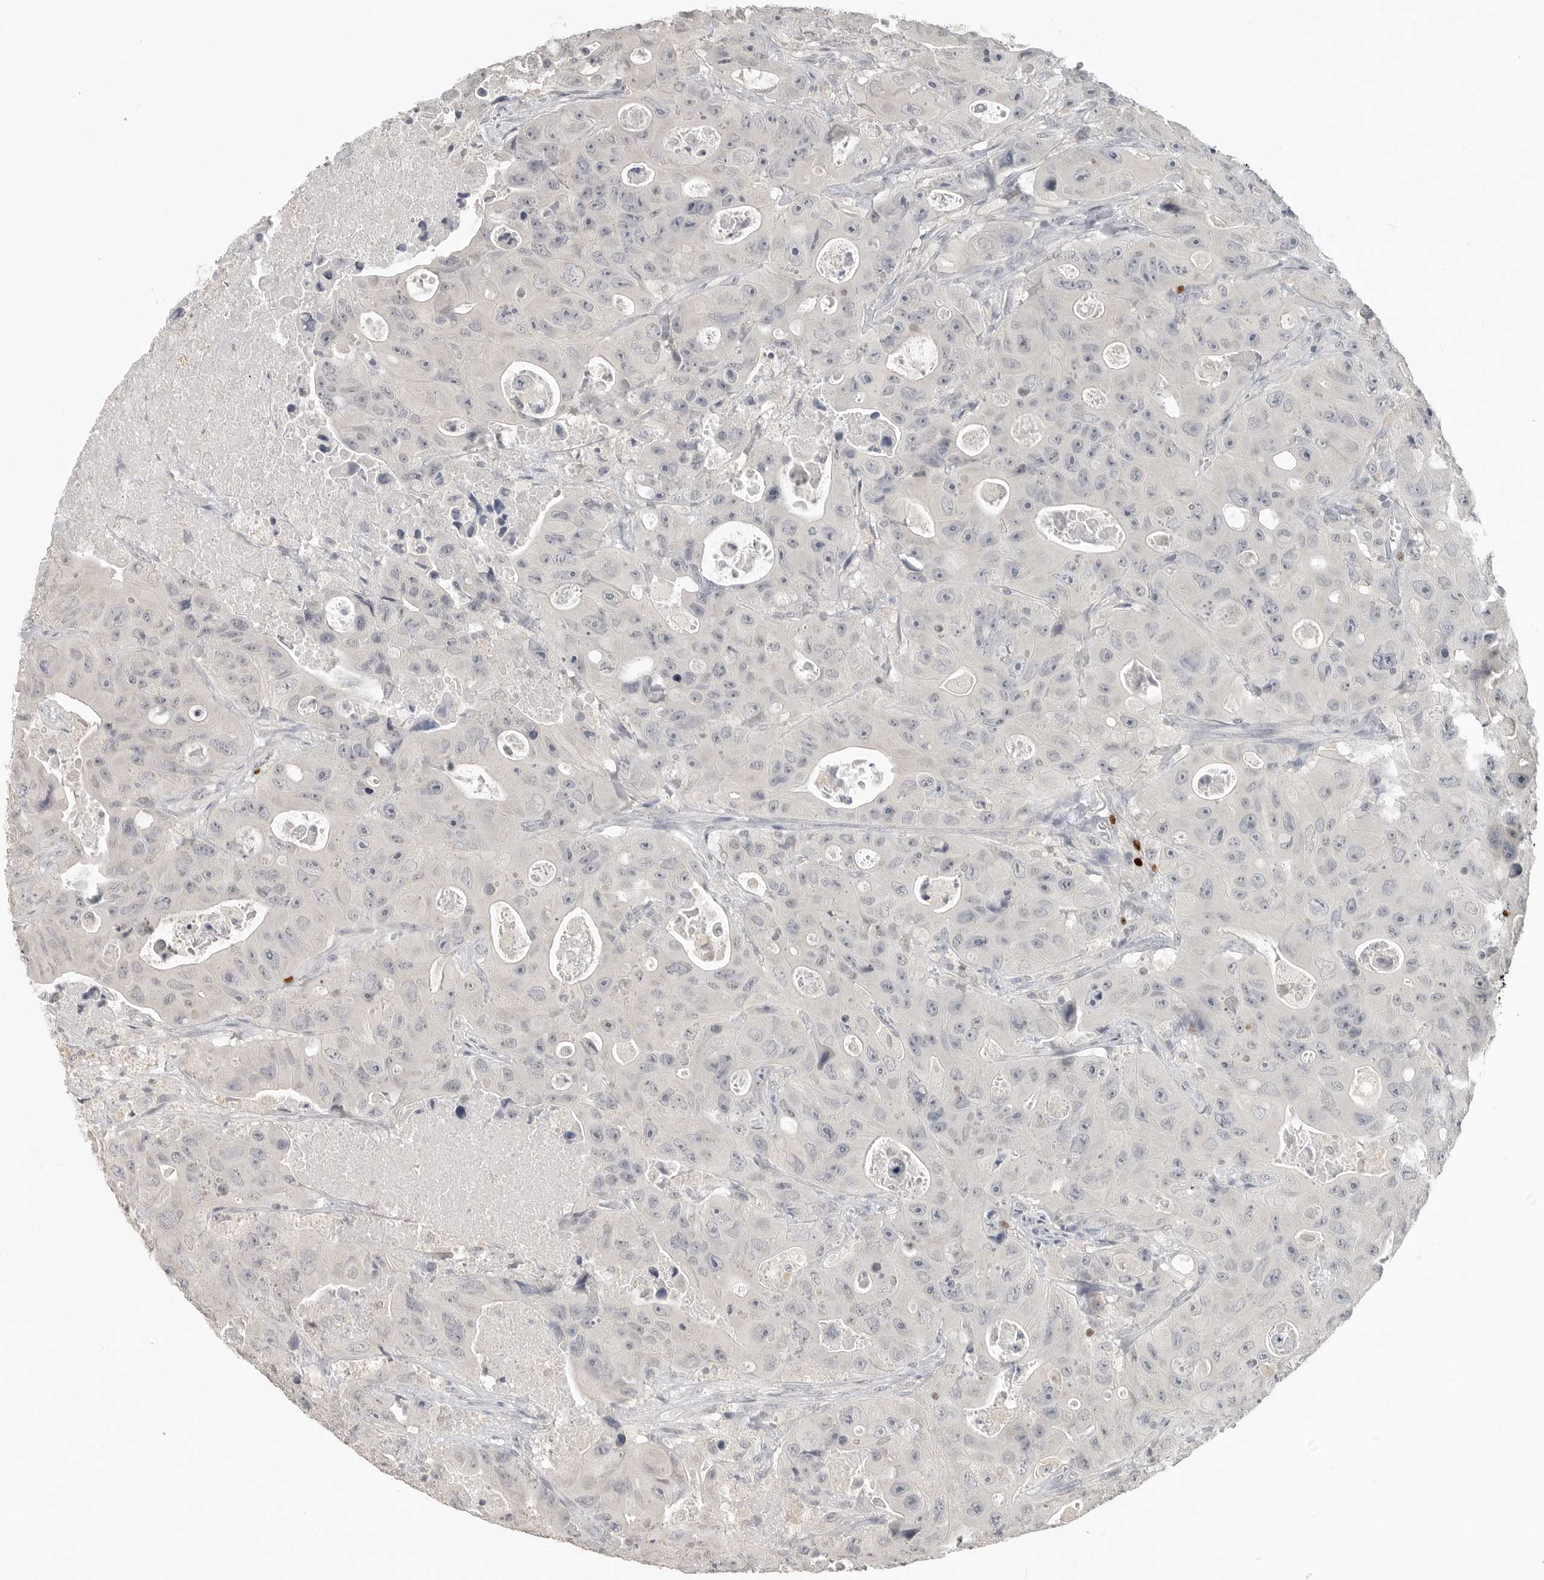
{"staining": {"intensity": "negative", "quantity": "none", "location": "none"}, "tissue": "colorectal cancer", "cell_type": "Tumor cells", "image_type": "cancer", "snomed": [{"axis": "morphology", "description": "Adenocarcinoma, NOS"}, {"axis": "topography", "description": "Colon"}], "caption": "A high-resolution micrograph shows IHC staining of colorectal cancer (adenocarcinoma), which demonstrates no significant positivity in tumor cells.", "gene": "FOXP3", "patient": {"sex": "female", "age": 46}}